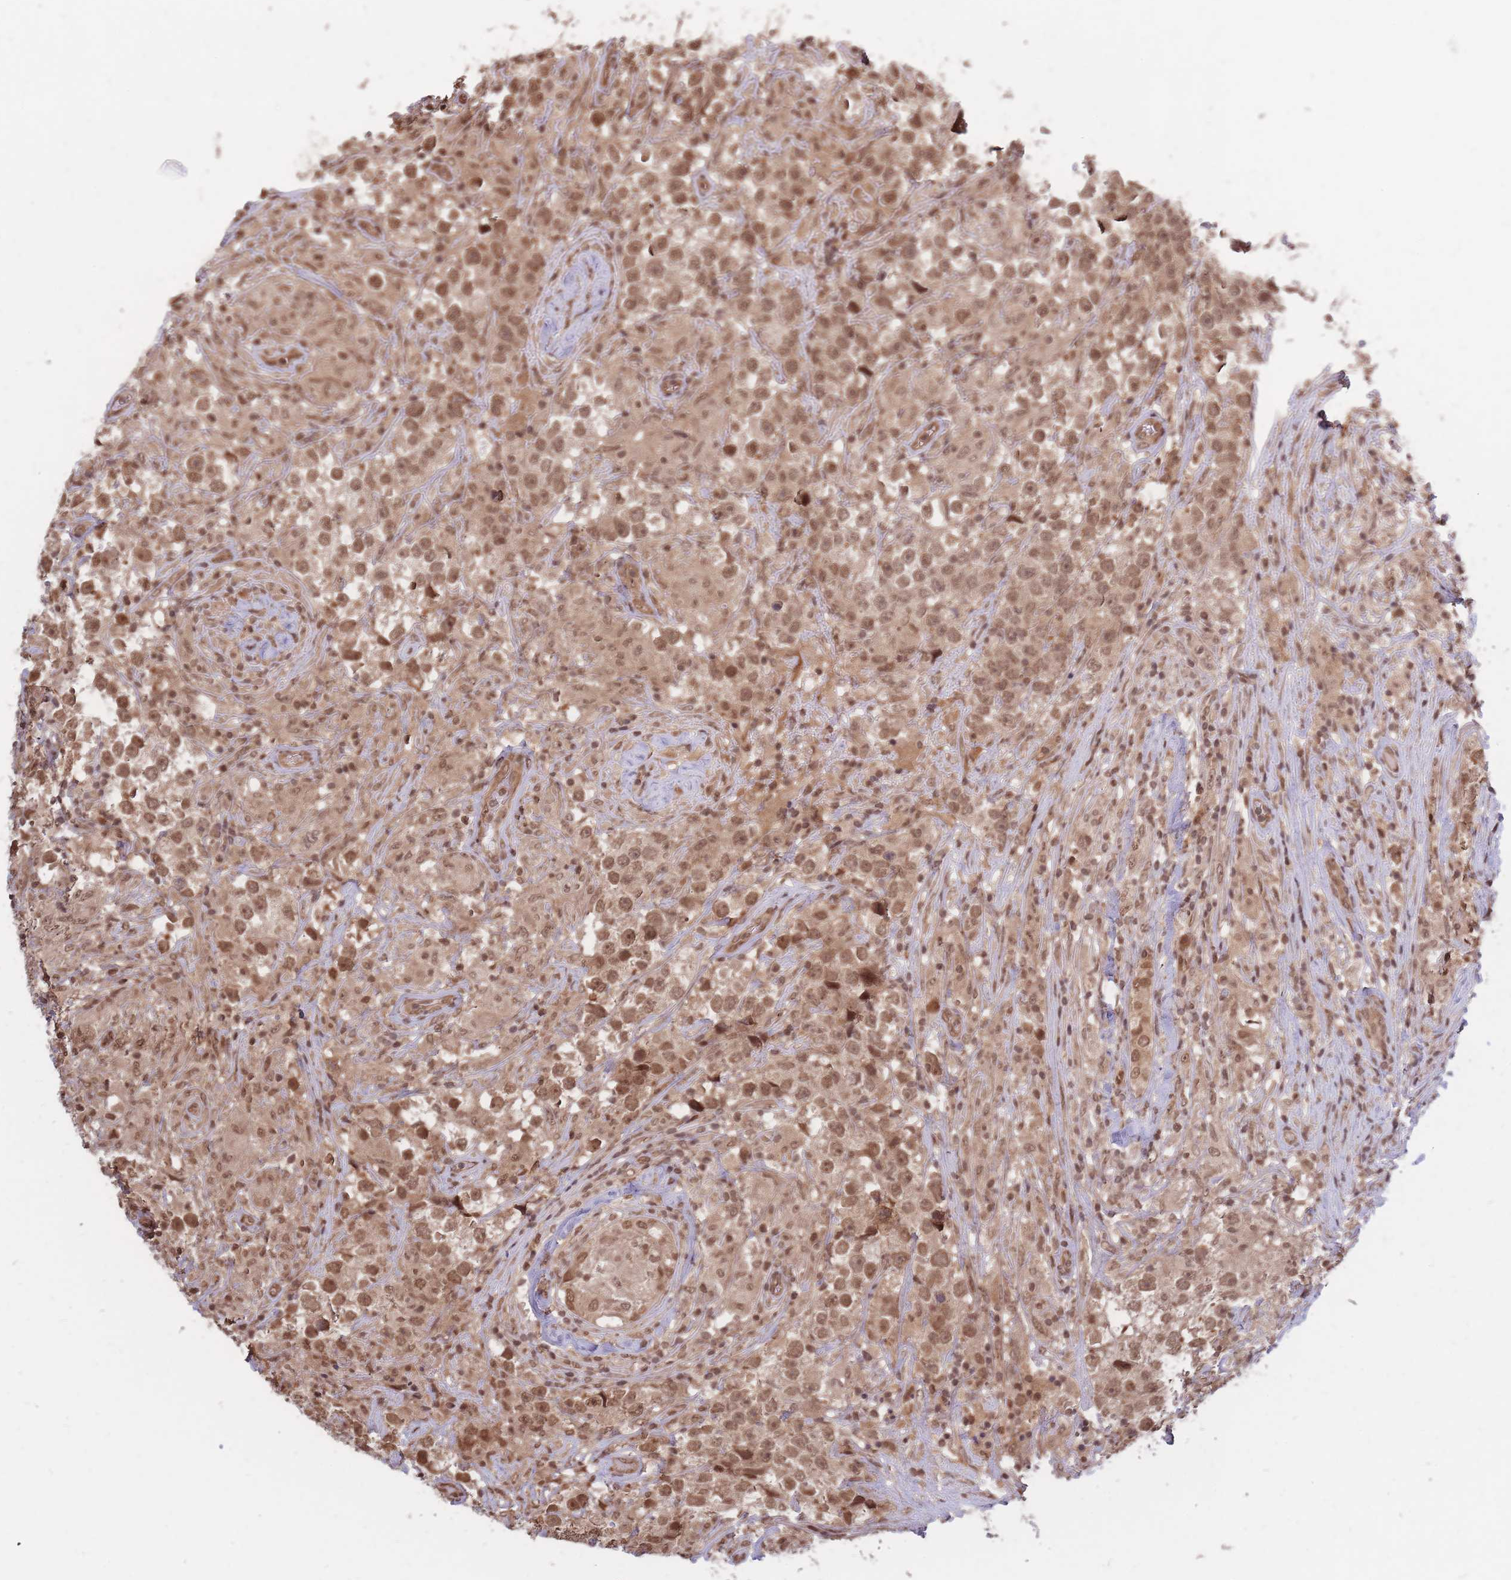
{"staining": {"intensity": "moderate", "quantity": ">75%", "location": "nuclear"}, "tissue": "testis cancer", "cell_type": "Tumor cells", "image_type": "cancer", "snomed": [{"axis": "morphology", "description": "Seminoma, NOS"}, {"axis": "topography", "description": "Testis"}], "caption": "Tumor cells exhibit medium levels of moderate nuclear expression in approximately >75% of cells in human testis seminoma. (IHC, brightfield microscopy, high magnification).", "gene": "SRA1", "patient": {"sex": "male", "age": 46}}